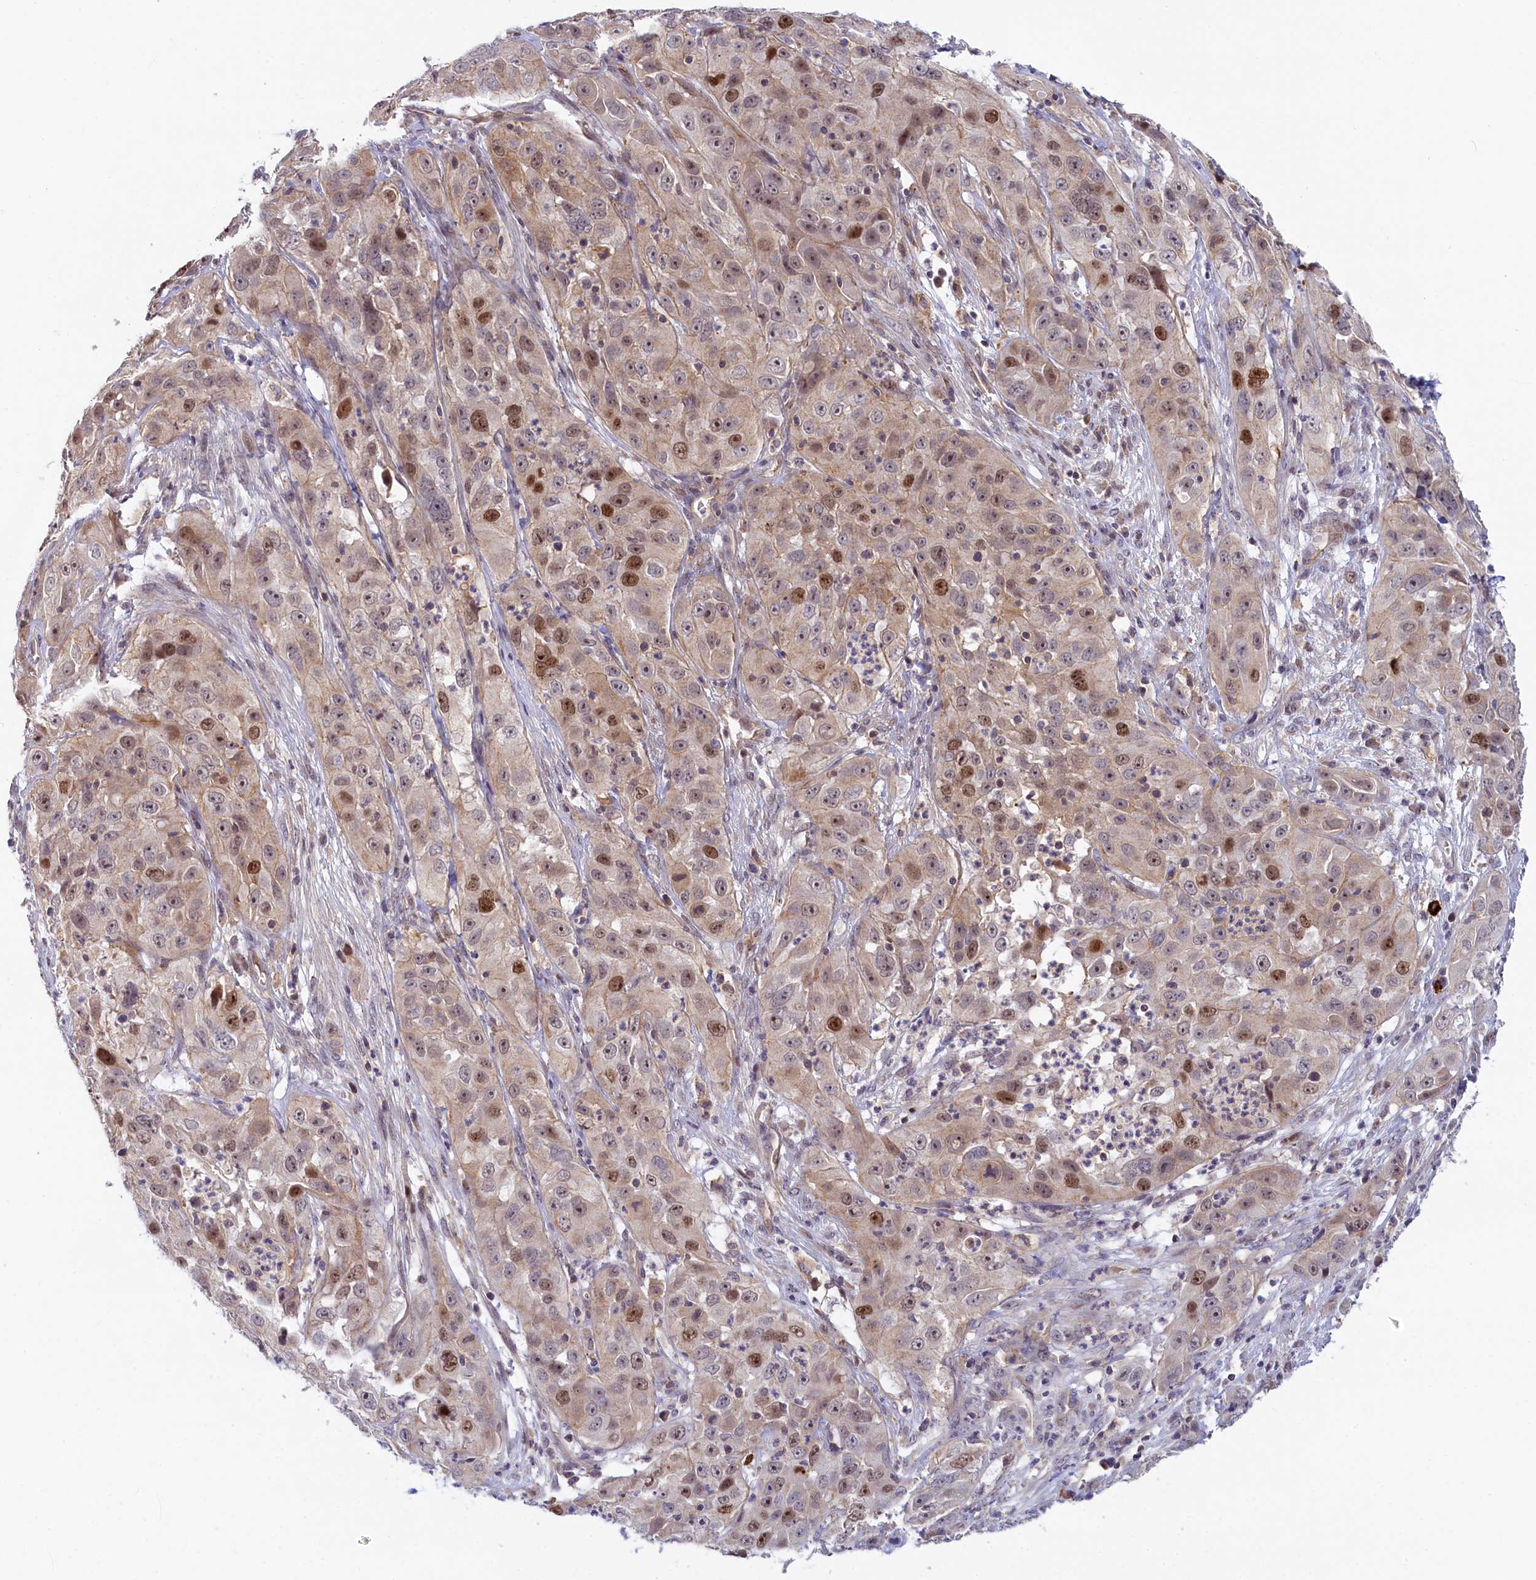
{"staining": {"intensity": "moderate", "quantity": "25%-75%", "location": "cytoplasmic/membranous,nuclear"}, "tissue": "cervical cancer", "cell_type": "Tumor cells", "image_type": "cancer", "snomed": [{"axis": "morphology", "description": "Squamous cell carcinoma, NOS"}, {"axis": "topography", "description": "Cervix"}], "caption": "An immunohistochemistry (IHC) image of tumor tissue is shown. Protein staining in brown highlights moderate cytoplasmic/membranous and nuclear positivity in cervical cancer within tumor cells.", "gene": "CCL23", "patient": {"sex": "female", "age": 32}}